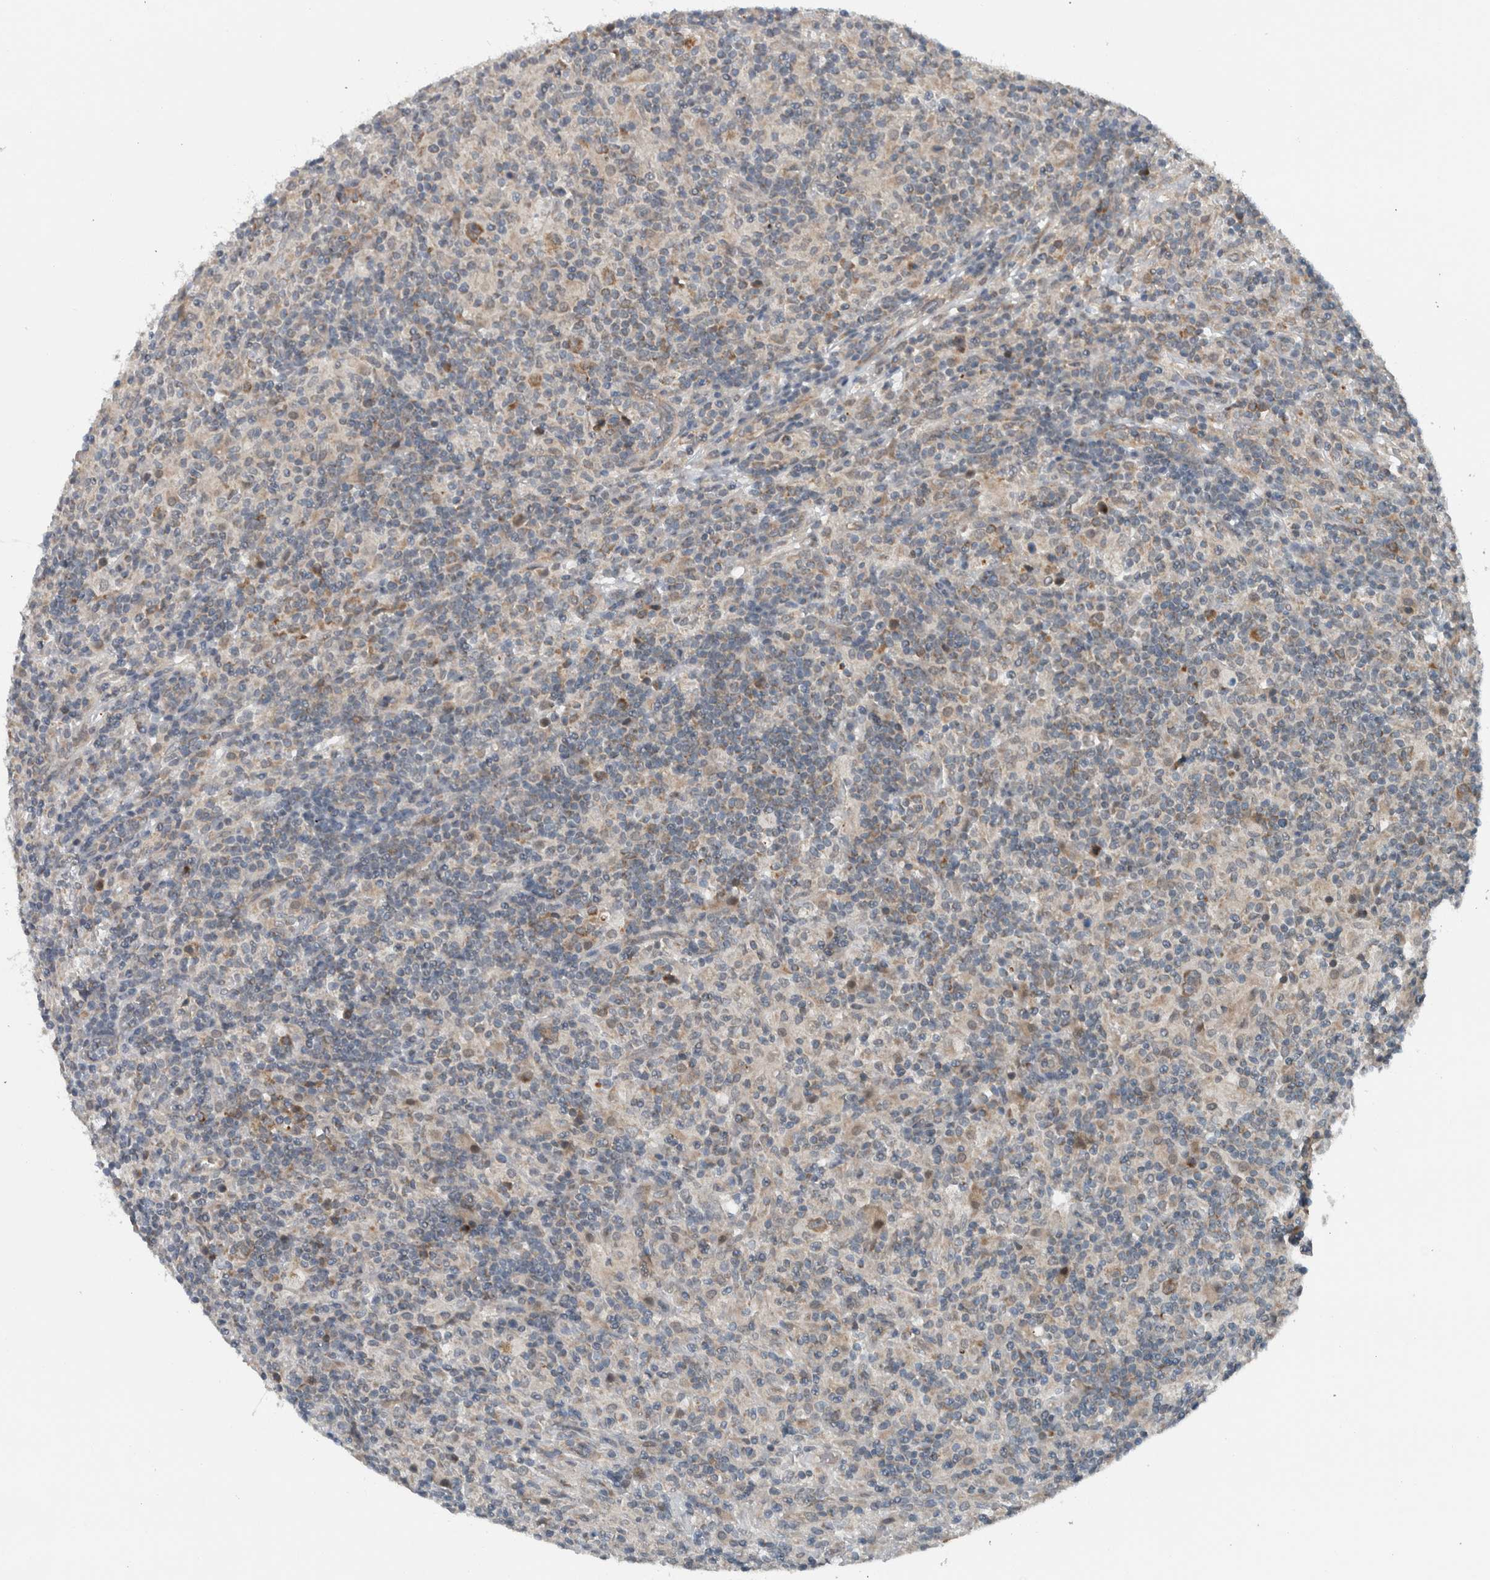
{"staining": {"intensity": "weak", "quantity": ">75%", "location": "cytoplasmic/membranous"}, "tissue": "lymphoma", "cell_type": "Tumor cells", "image_type": "cancer", "snomed": [{"axis": "morphology", "description": "Hodgkin's disease, NOS"}, {"axis": "topography", "description": "Lymph node"}], "caption": "Human Hodgkin's disease stained with a protein marker demonstrates weak staining in tumor cells.", "gene": "GBA2", "patient": {"sex": "male", "age": 70}}